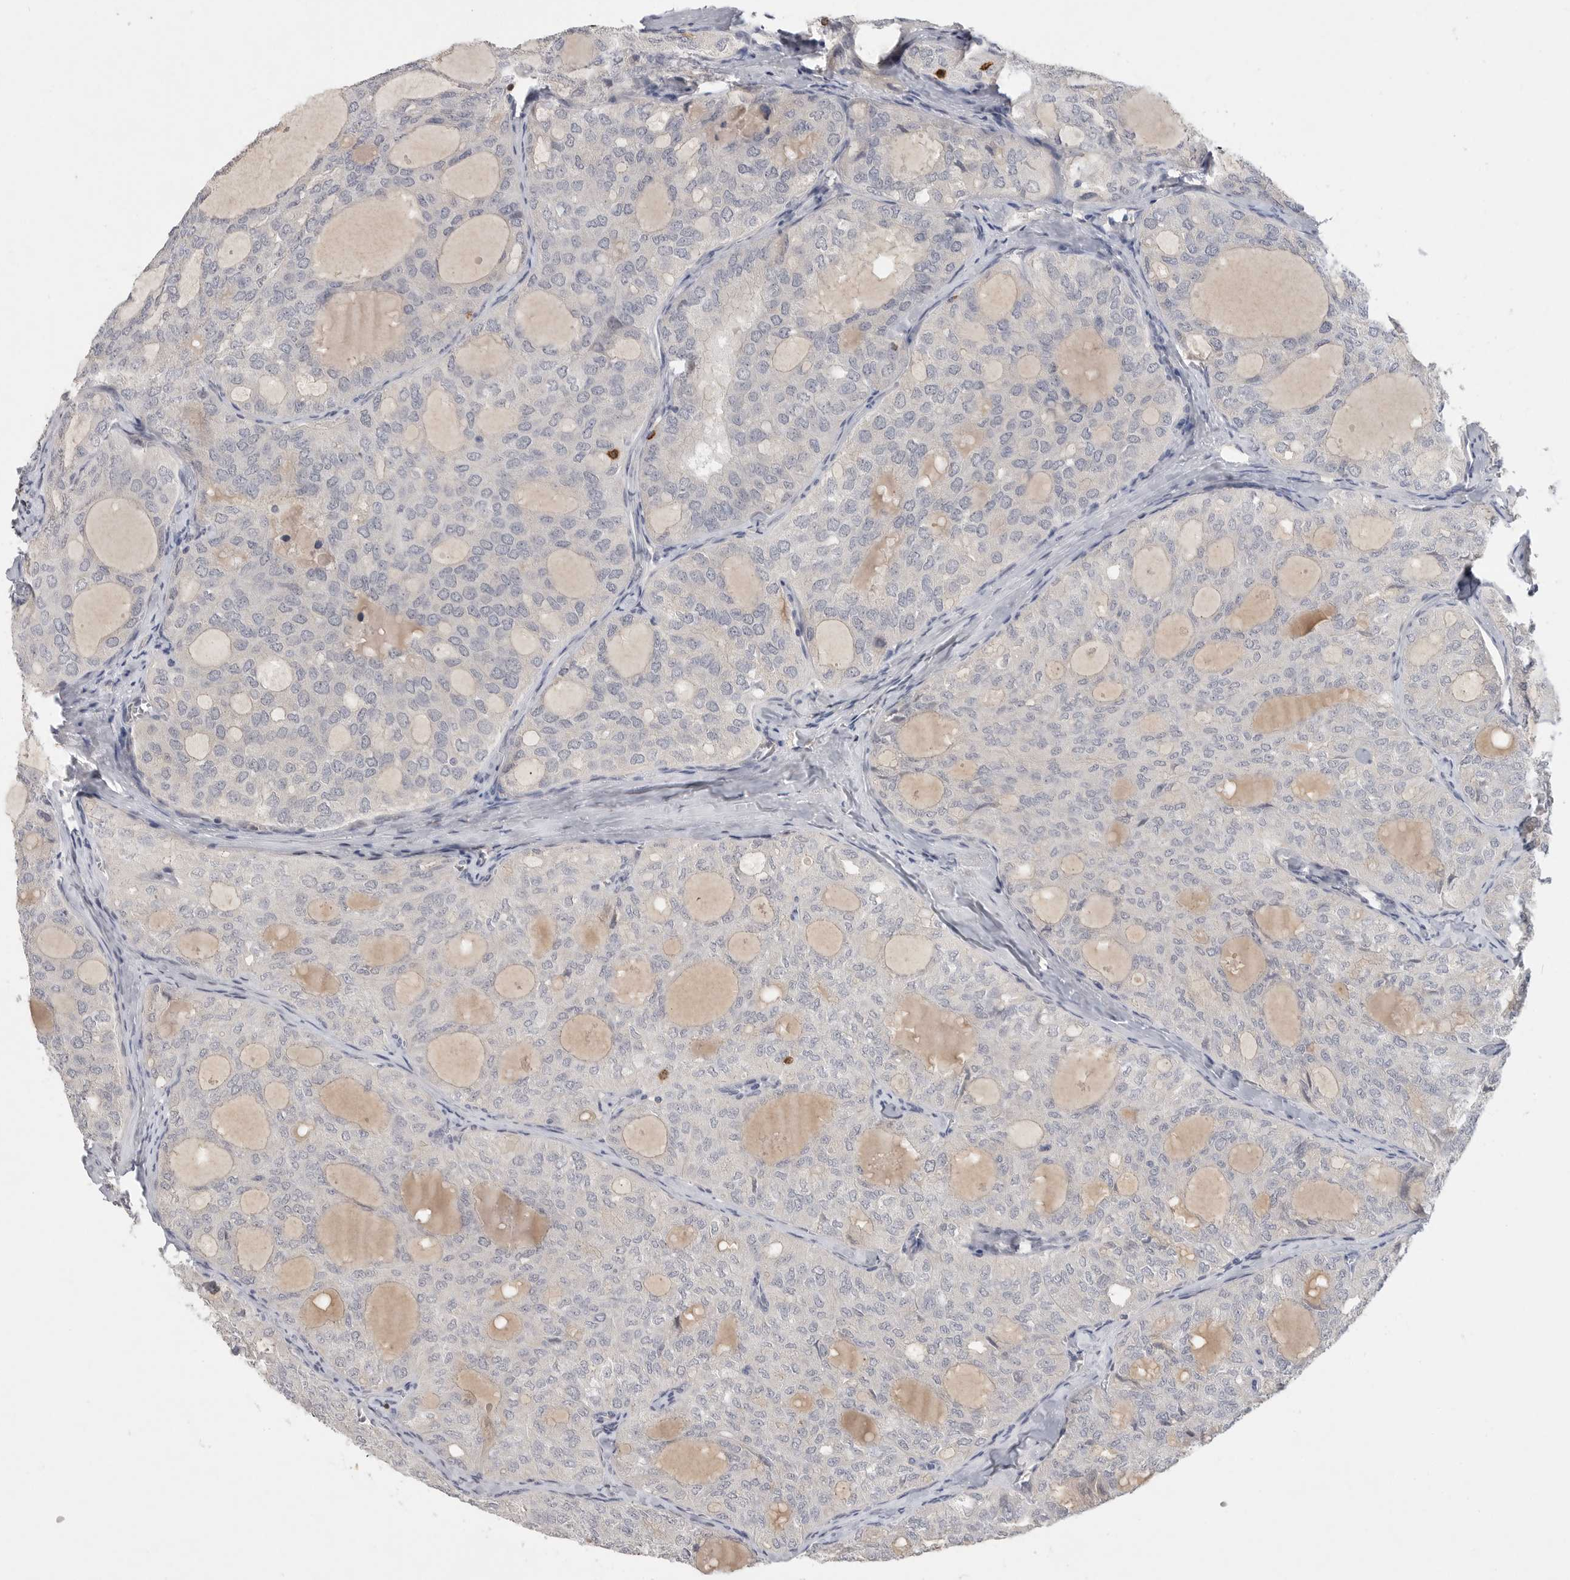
{"staining": {"intensity": "negative", "quantity": "none", "location": "none"}, "tissue": "thyroid cancer", "cell_type": "Tumor cells", "image_type": "cancer", "snomed": [{"axis": "morphology", "description": "Follicular adenoma carcinoma, NOS"}, {"axis": "topography", "description": "Thyroid gland"}], "caption": "DAB (3,3'-diaminobenzidine) immunohistochemical staining of human follicular adenoma carcinoma (thyroid) demonstrates no significant positivity in tumor cells. (Brightfield microscopy of DAB (3,3'-diaminobenzidine) immunohistochemistry at high magnification).", "gene": "ITGAD", "patient": {"sex": "male", "age": 75}}